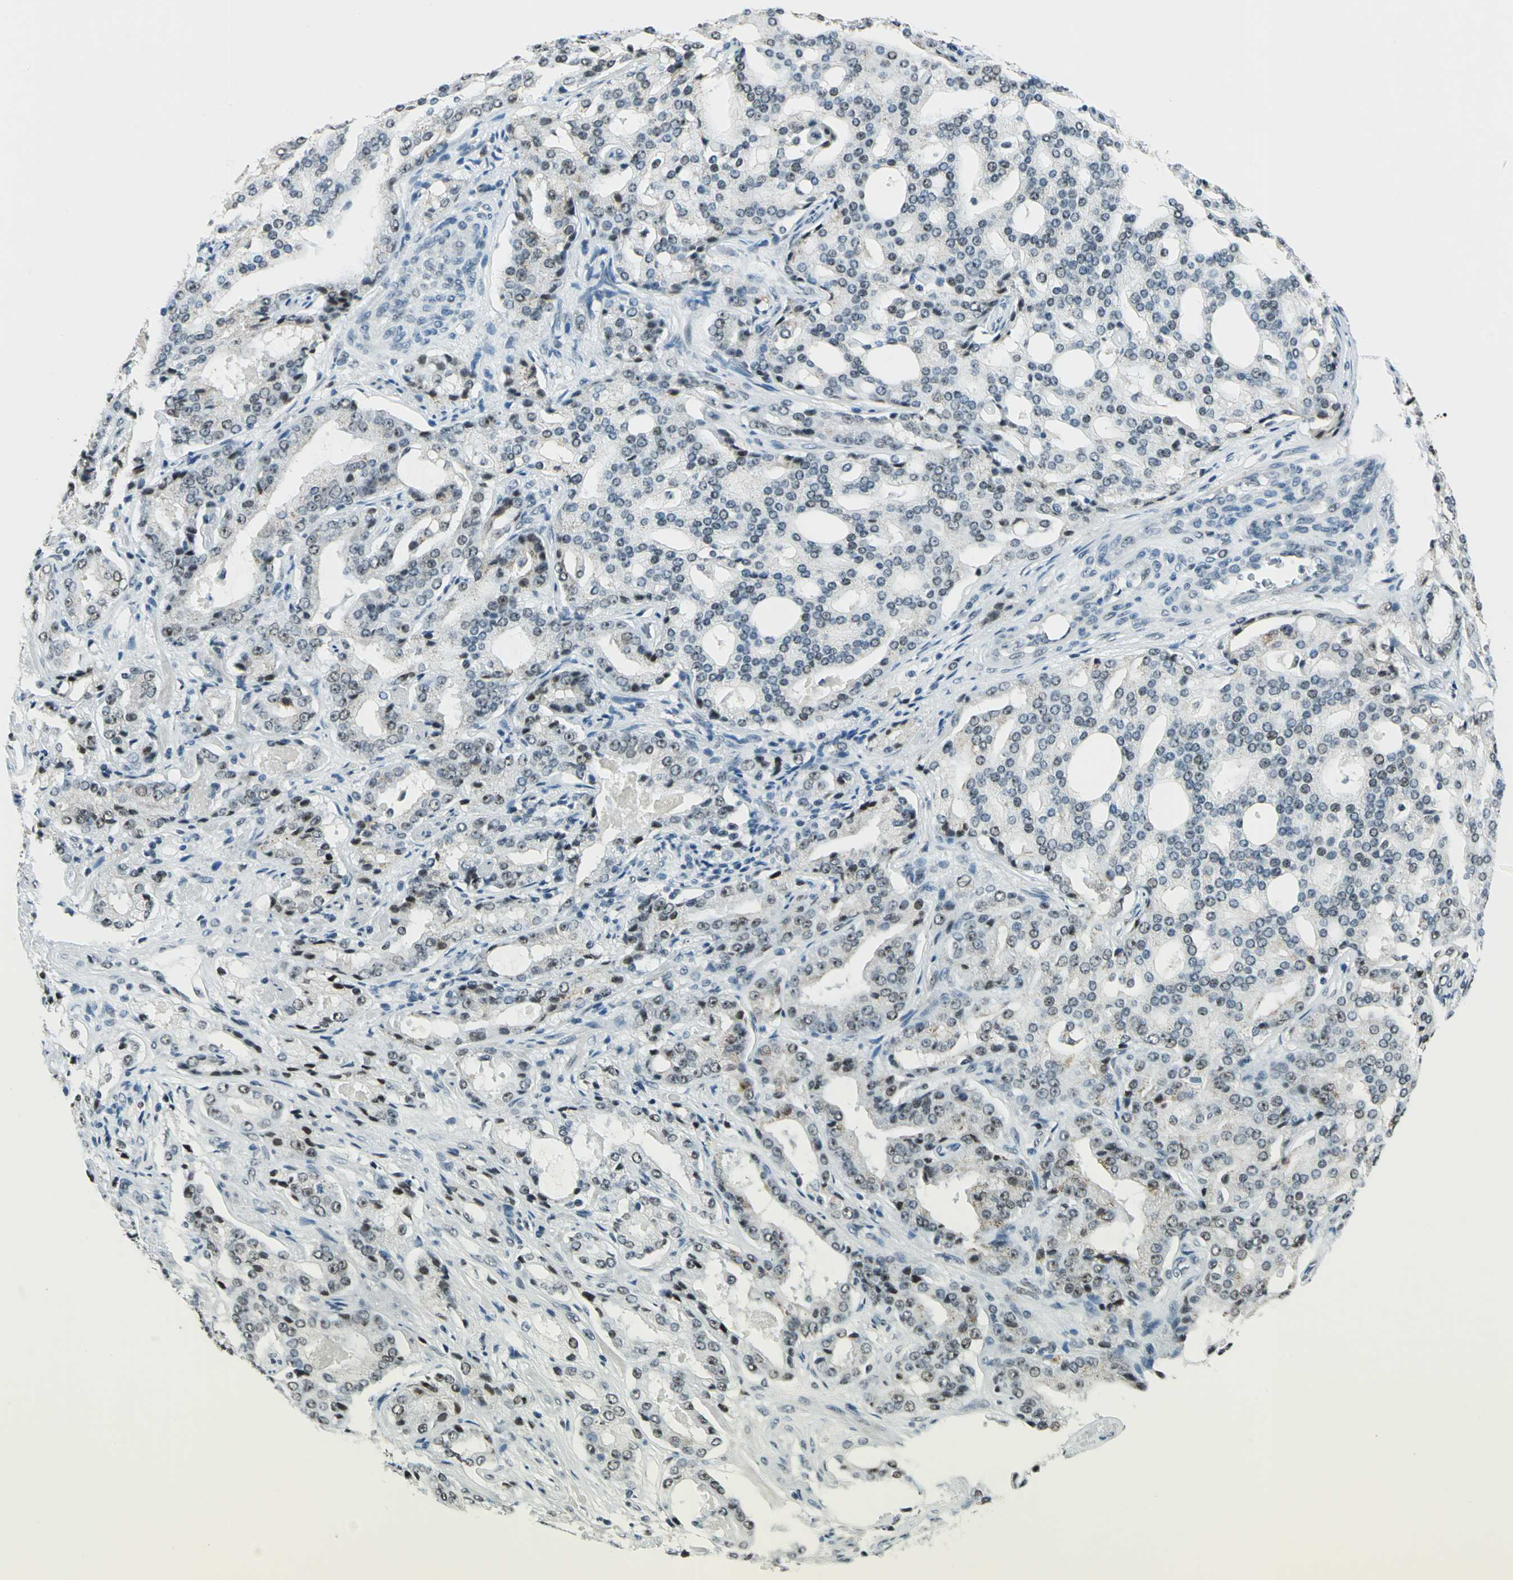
{"staining": {"intensity": "strong", "quantity": "25%-75%", "location": "nuclear"}, "tissue": "prostate cancer", "cell_type": "Tumor cells", "image_type": "cancer", "snomed": [{"axis": "morphology", "description": "Adenocarcinoma, High grade"}, {"axis": "topography", "description": "Prostate"}], "caption": "Immunohistochemistry (DAB (3,3'-diaminobenzidine)) staining of prostate cancer (adenocarcinoma (high-grade)) demonstrates strong nuclear protein positivity in approximately 25%-75% of tumor cells. (DAB (3,3'-diaminobenzidine) IHC with brightfield microscopy, high magnification).", "gene": "KAT6B", "patient": {"sex": "male", "age": 72}}